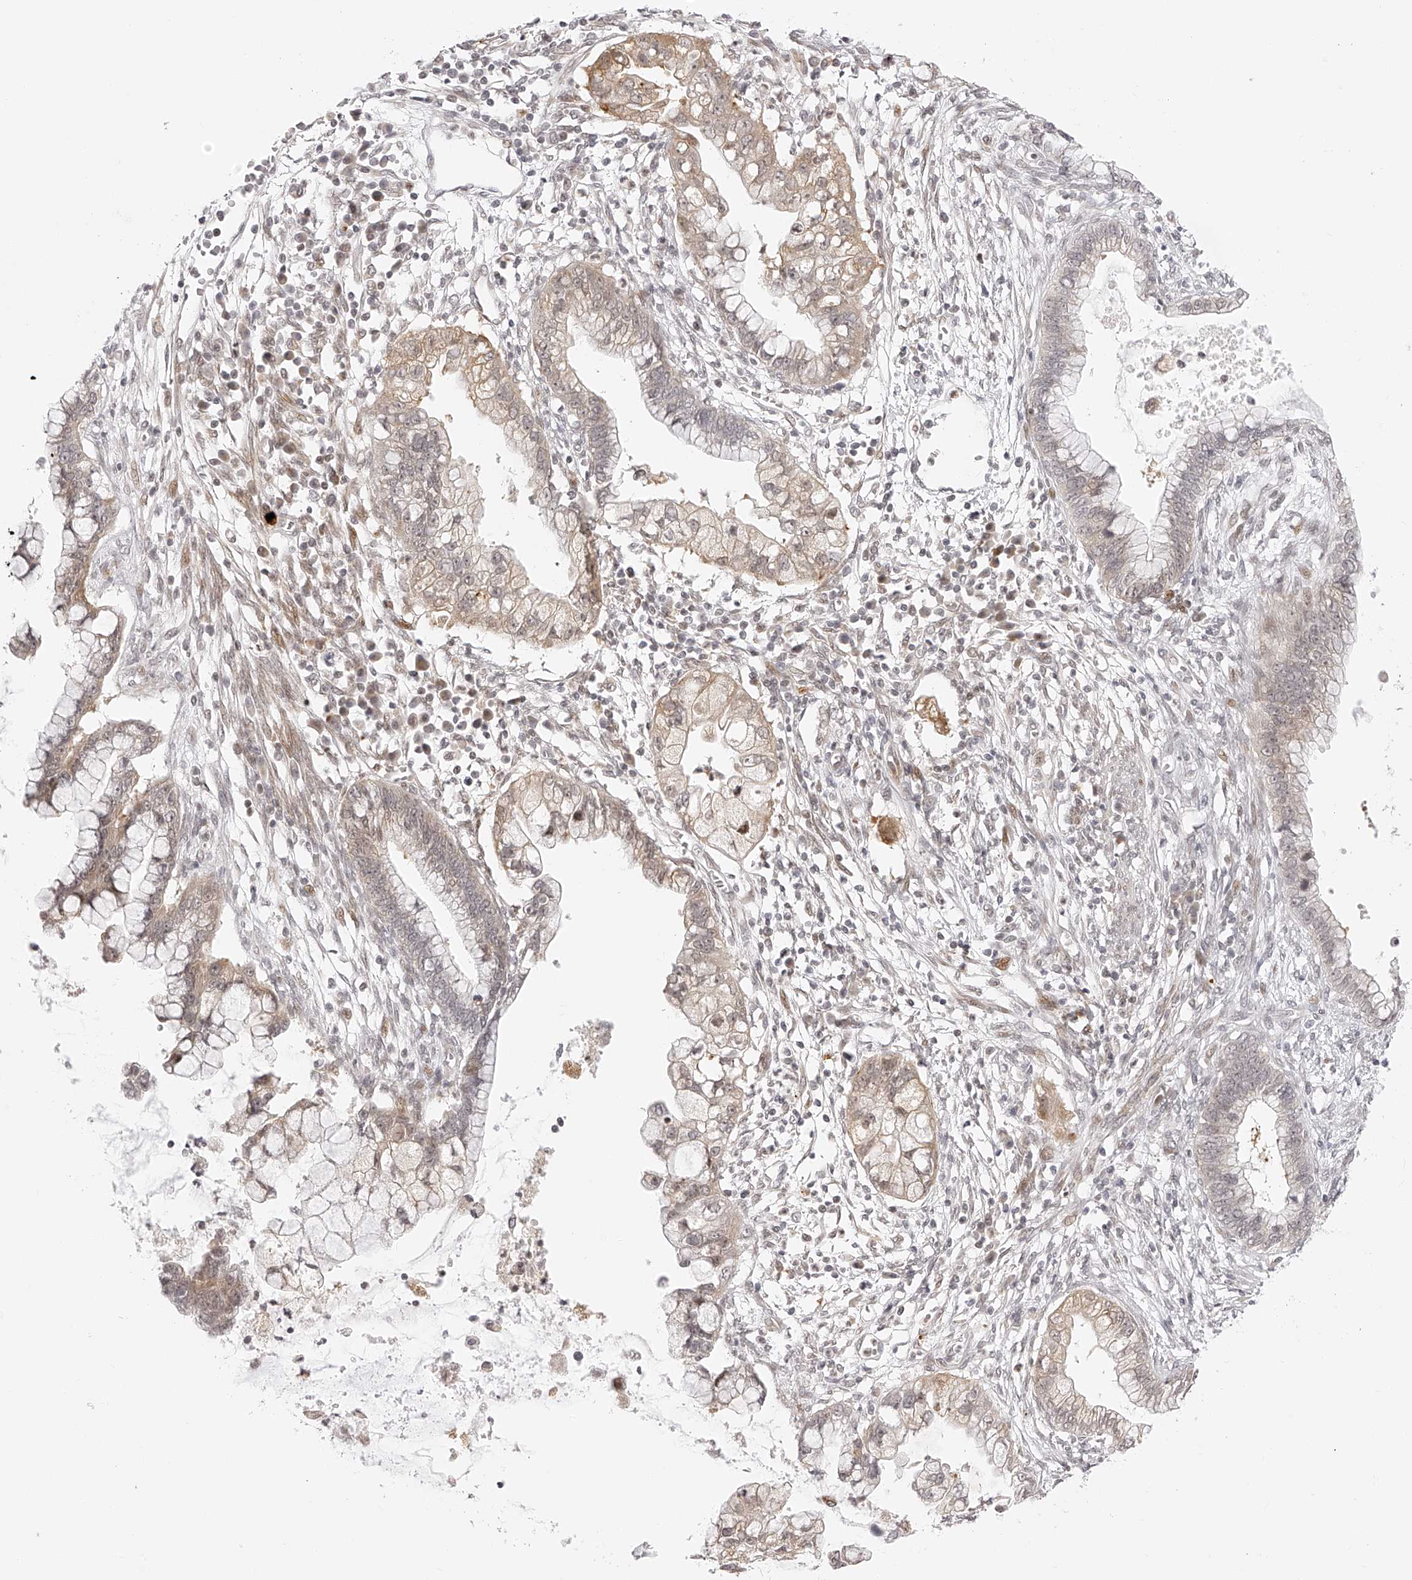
{"staining": {"intensity": "weak", "quantity": "25%-75%", "location": "cytoplasmic/membranous"}, "tissue": "cervical cancer", "cell_type": "Tumor cells", "image_type": "cancer", "snomed": [{"axis": "morphology", "description": "Adenocarcinoma, NOS"}, {"axis": "topography", "description": "Cervix"}], "caption": "Cervical adenocarcinoma tissue reveals weak cytoplasmic/membranous positivity in about 25%-75% of tumor cells The protein of interest is stained brown, and the nuclei are stained in blue (DAB (3,3'-diaminobenzidine) IHC with brightfield microscopy, high magnification).", "gene": "PLEKHG1", "patient": {"sex": "female", "age": 44}}